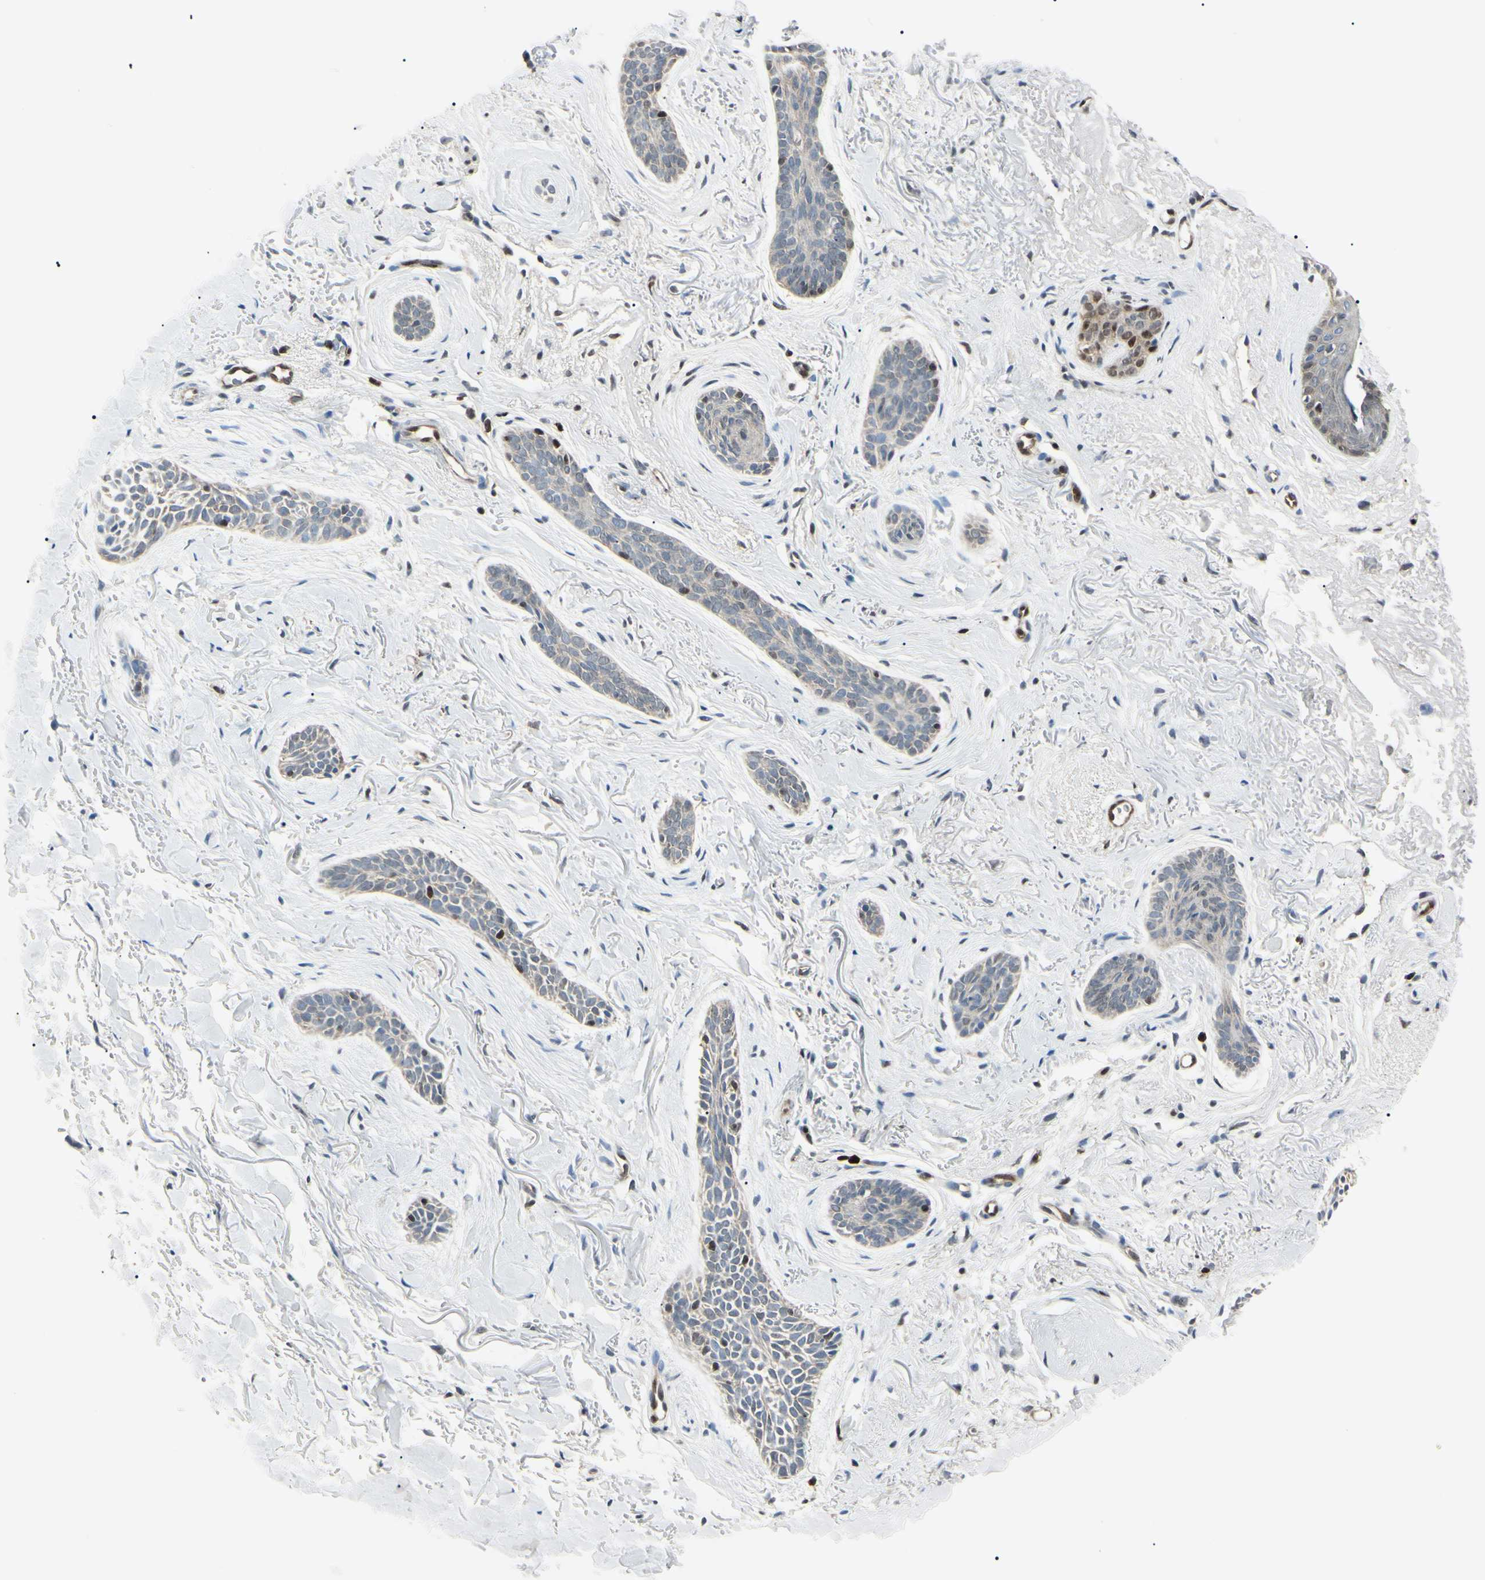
{"staining": {"intensity": "moderate", "quantity": "<25%", "location": "cytoplasmic/membranous,nuclear"}, "tissue": "skin cancer", "cell_type": "Tumor cells", "image_type": "cancer", "snomed": [{"axis": "morphology", "description": "Basal cell carcinoma"}, {"axis": "topography", "description": "Skin"}], "caption": "The histopathology image shows immunohistochemical staining of skin cancer (basal cell carcinoma). There is moderate cytoplasmic/membranous and nuclear staining is identified in approximately <25% of tumor cells. (DAB (3,3'-diaminobenzidine) = brown stain, brightfield microscopy at high magnification).", "gene": "PGK1", "patient": {"sex": "female", "age": 84}}